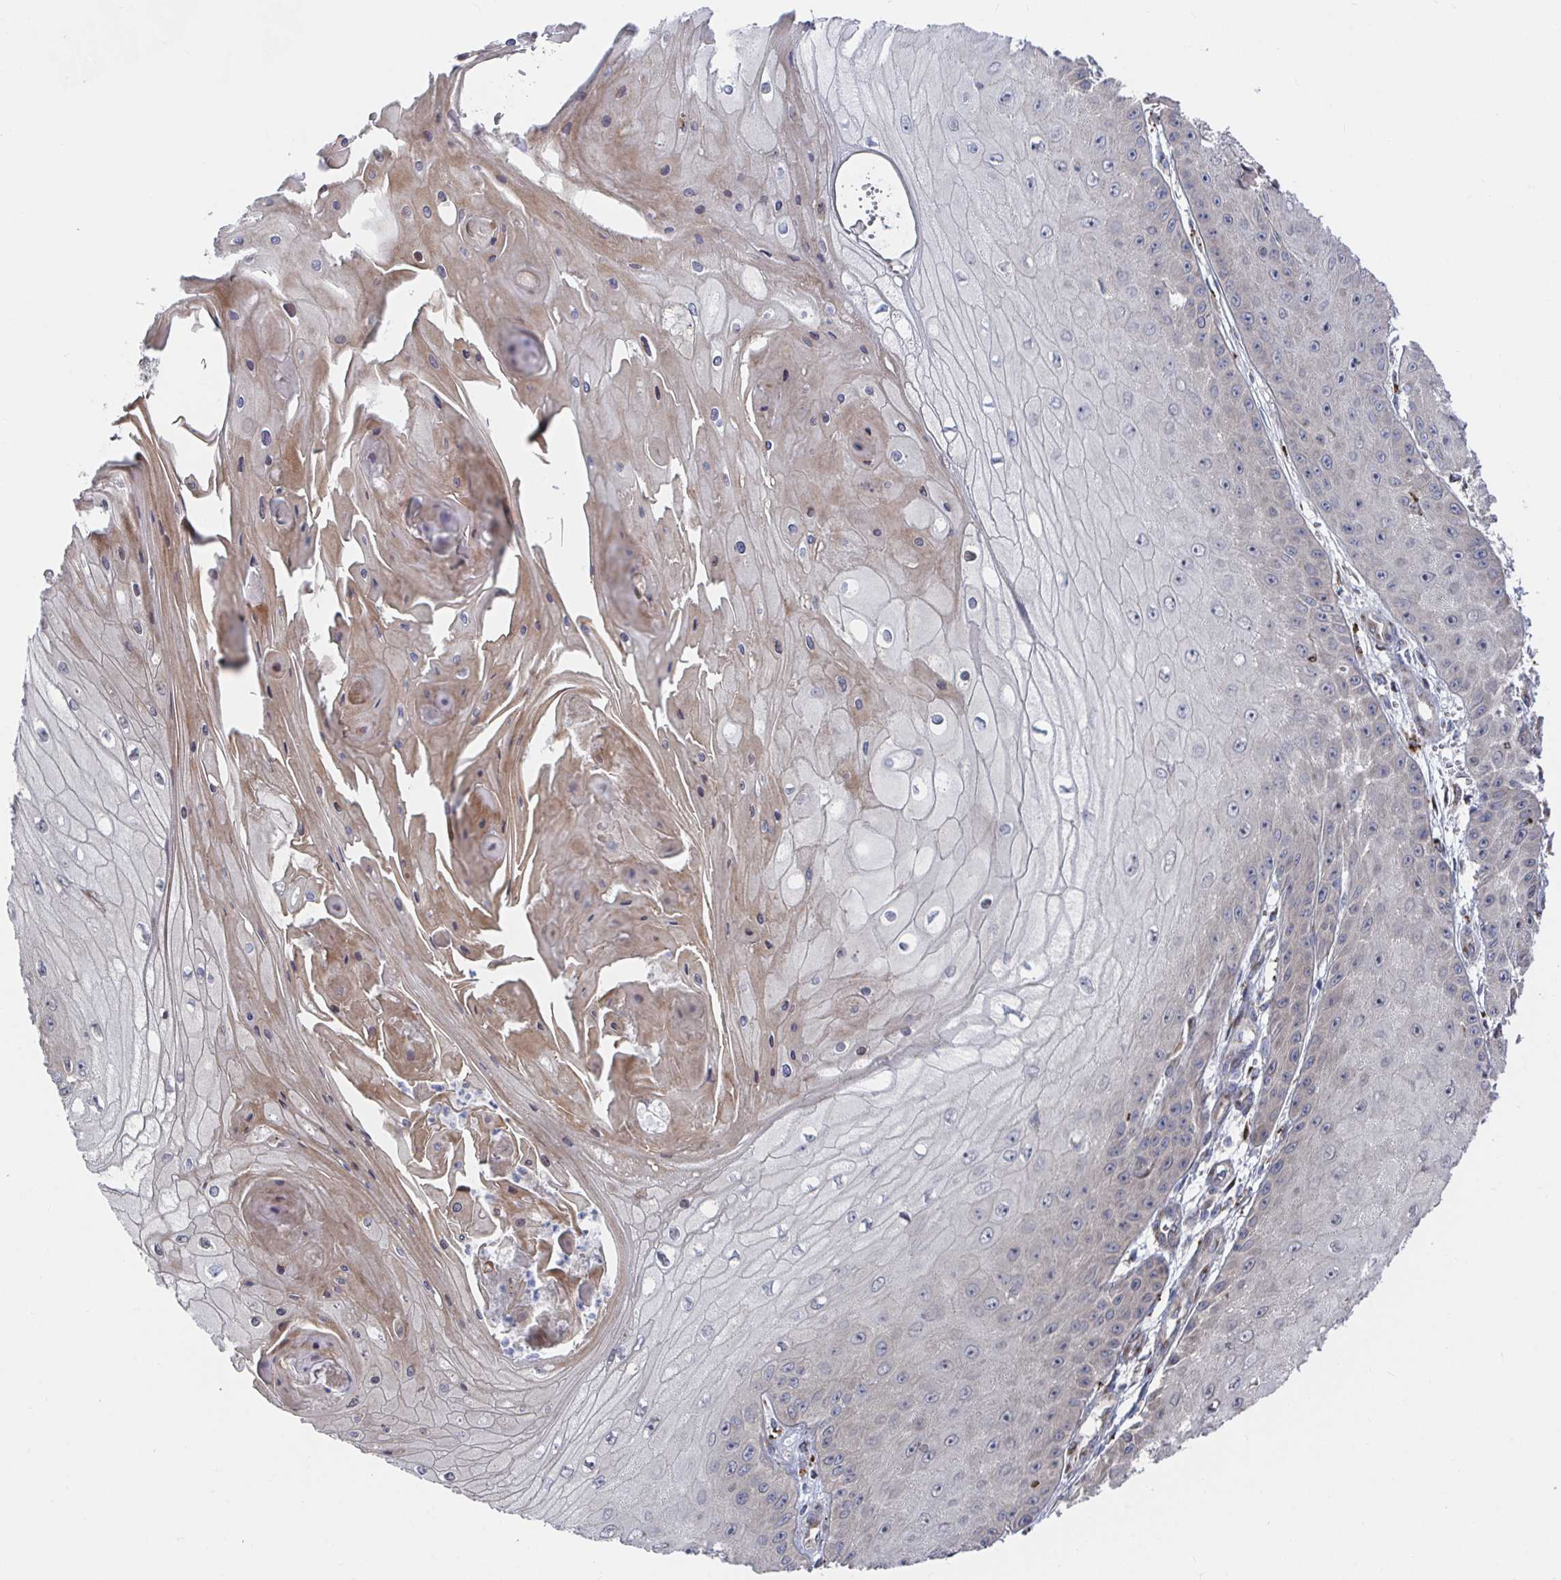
{"staining": {"intensity": "moderate", "quantity": "<25%", "location": "cytoplasmic/membranous"}, "tissue": "skin cancer", "cell_type": "Tumor cells", "image_type": "cancer", "snomed": [{"axis": "morphology", "description": "Squamous cell carcinoma, NOS"}, {"axis": "topography", "description": "Skin"}], "caption": "High-magnification brightfield microscopy of skin cancer (squamous cell carcinoma) stained with DAB (3,3'-diaminobenzidine) (brown) and counterstained with hematoxylin (blue). tumor cells exhibit moderate cytoplasmic/membranous staining is appreciated in approximately<25% of cells.", "gene": "FJX1", "patient": {"sex": "male", "age": 70}}